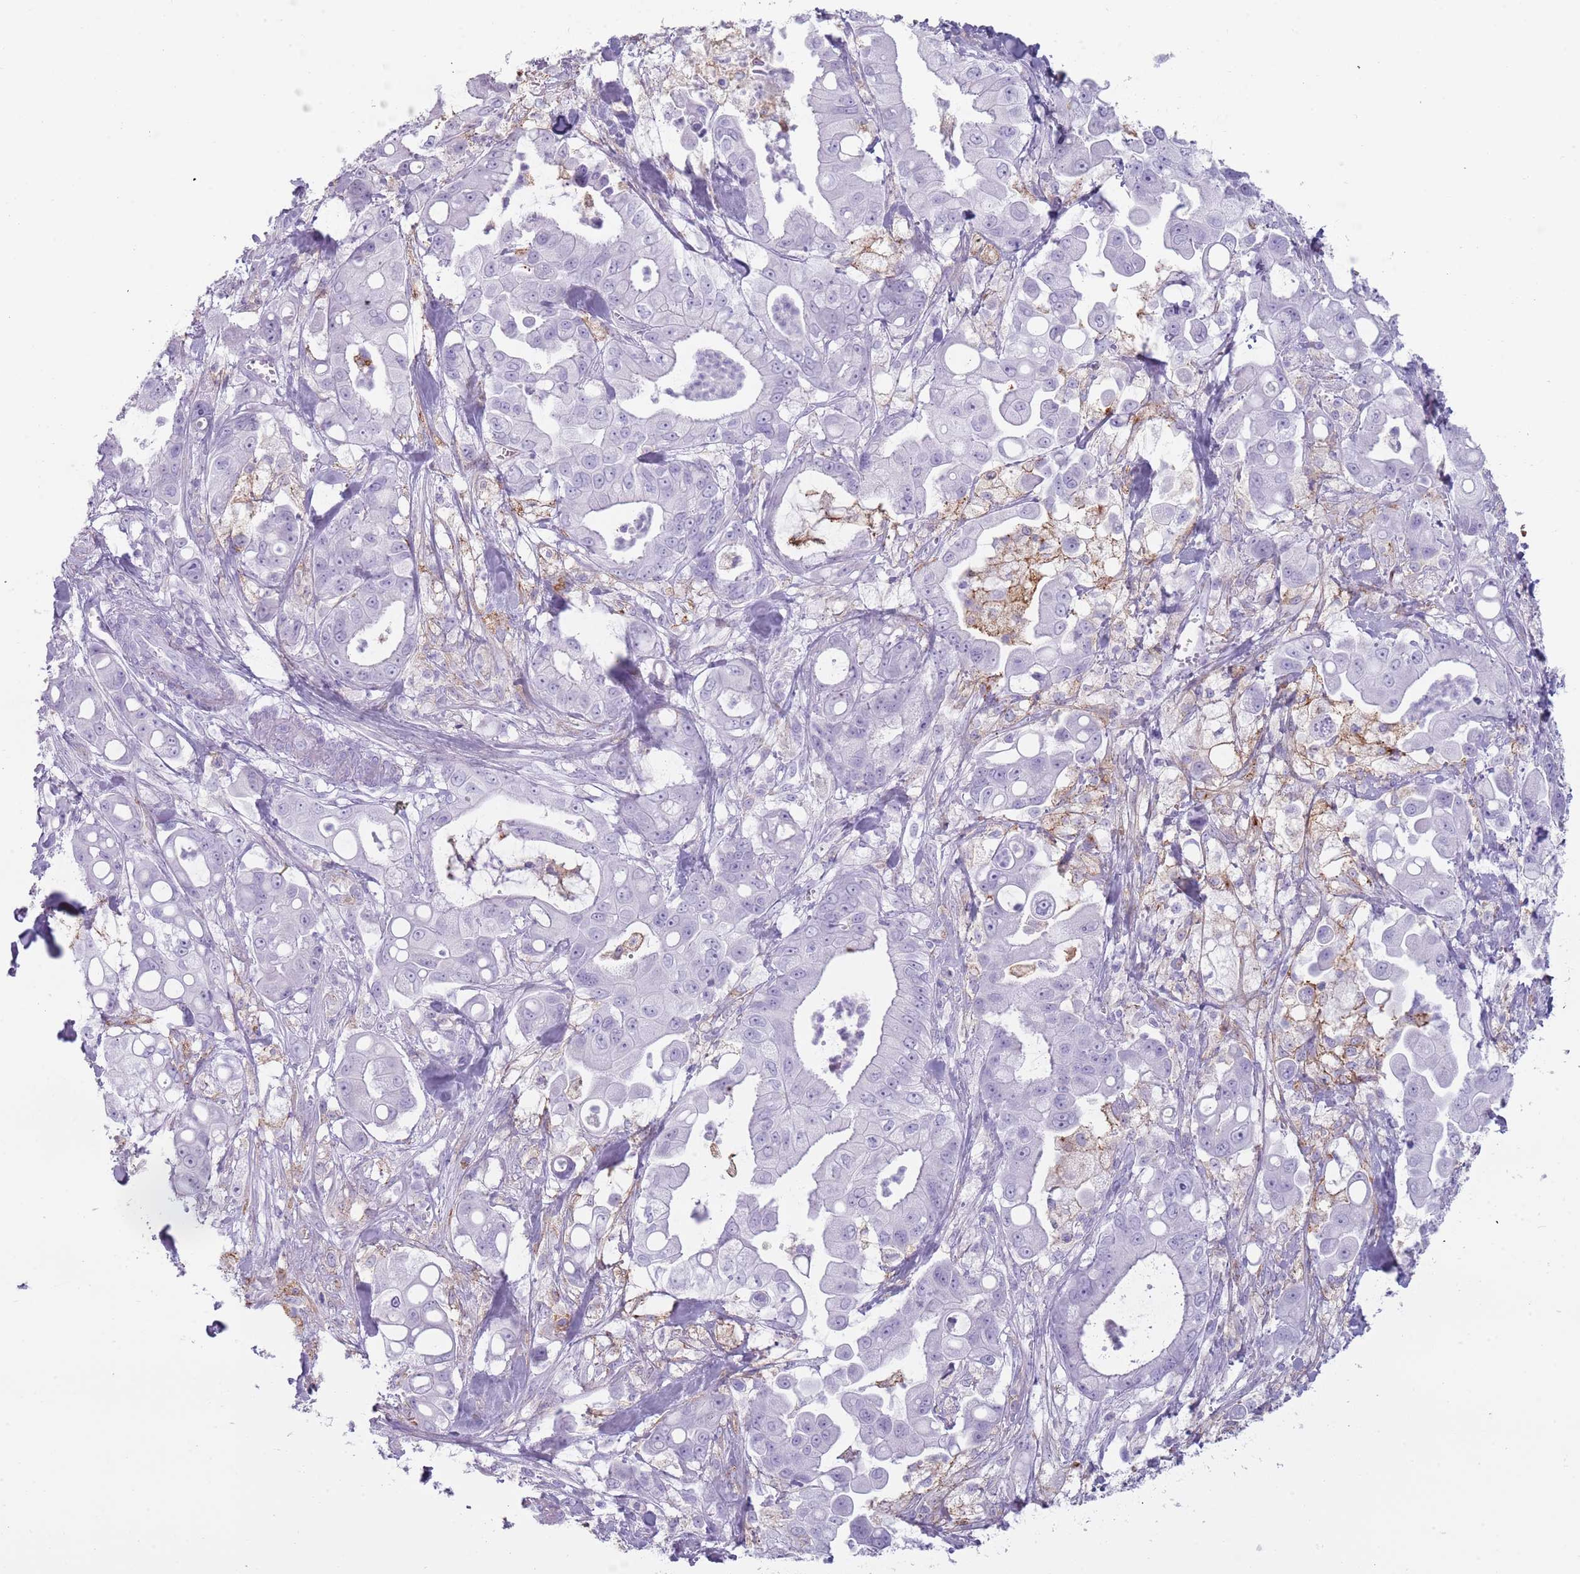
{"staining": {"intensity": "negative", "quantity": "none", "location": "none"}, "tissue": "pancreatic cancer", "cell_type": "Tumor cells", "image_type": "cancer", "snomed": [{"axis": "morphology", "description": "Adenocarcinoma, NOS"}, {"axis": "topography", "description": "Pancreas"}], "caption": "Tumor cells show no significant protein positivity in pancreatic adenocarcinoma.", "gene": "COLEC12", "patient": {"sex": "male", "age": 68}}